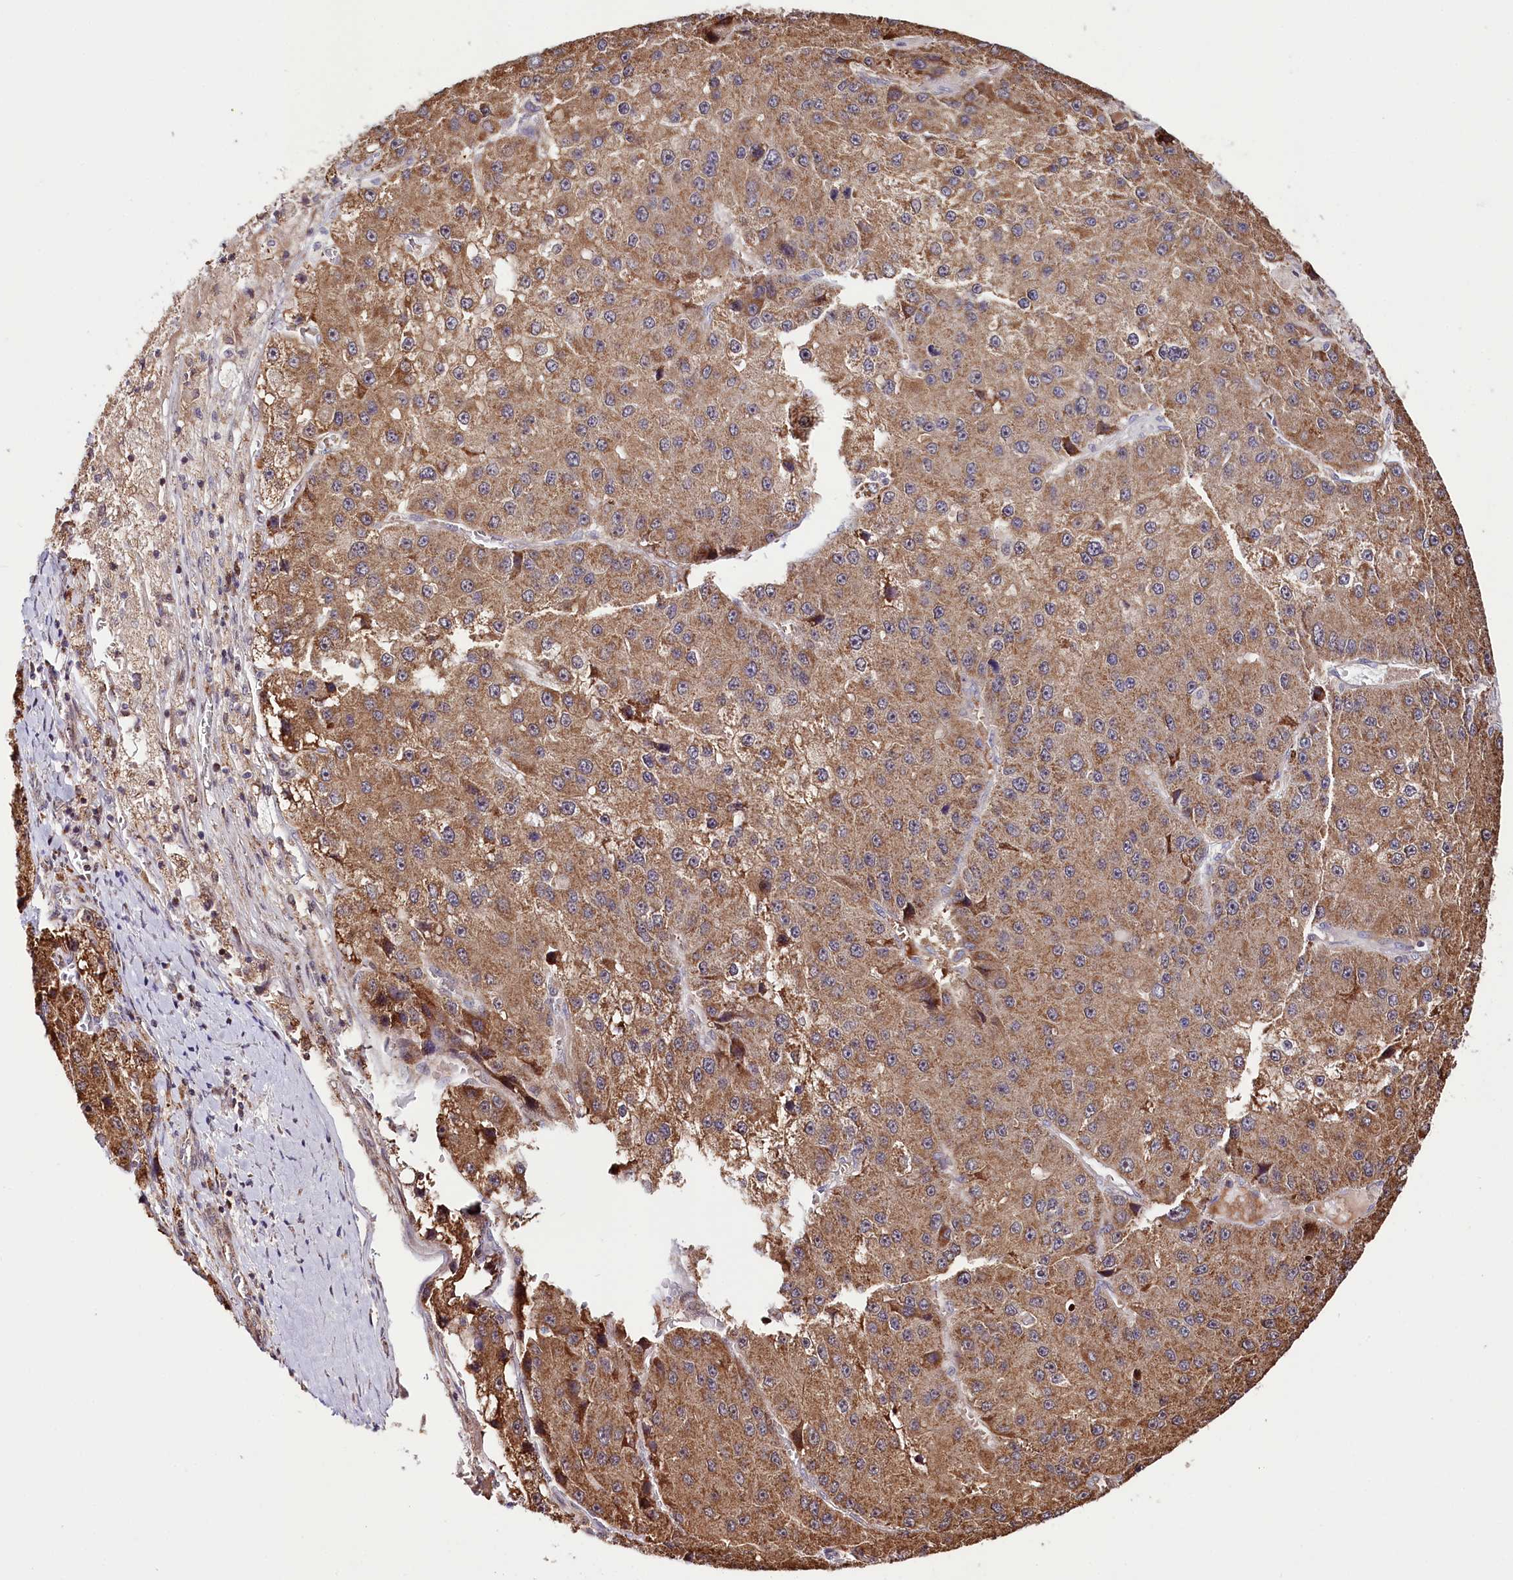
{"staining": {"intensity": "moderate", "quantity": ">75%", "location": "cytoplasmic/membranous"}, "tissue": "liver cancer", "cell_type": "Tumor cells", "image_type": "cancer", "snomed": [{"axis": "morphology", "description": "Carcinoma, Hepatocellular, NOS"}, {"axis": "topography", "description": "Liver"}], "caption": "An IHC image of tumor tissue is shown. Protein staining in brown shows moderate cytoplasmic/membranous positivity in liver cancer (hepatocellular carcinoma) within tumor cells.", "gene": "ST7", "patient": {"sex": "female", "age": 73}}